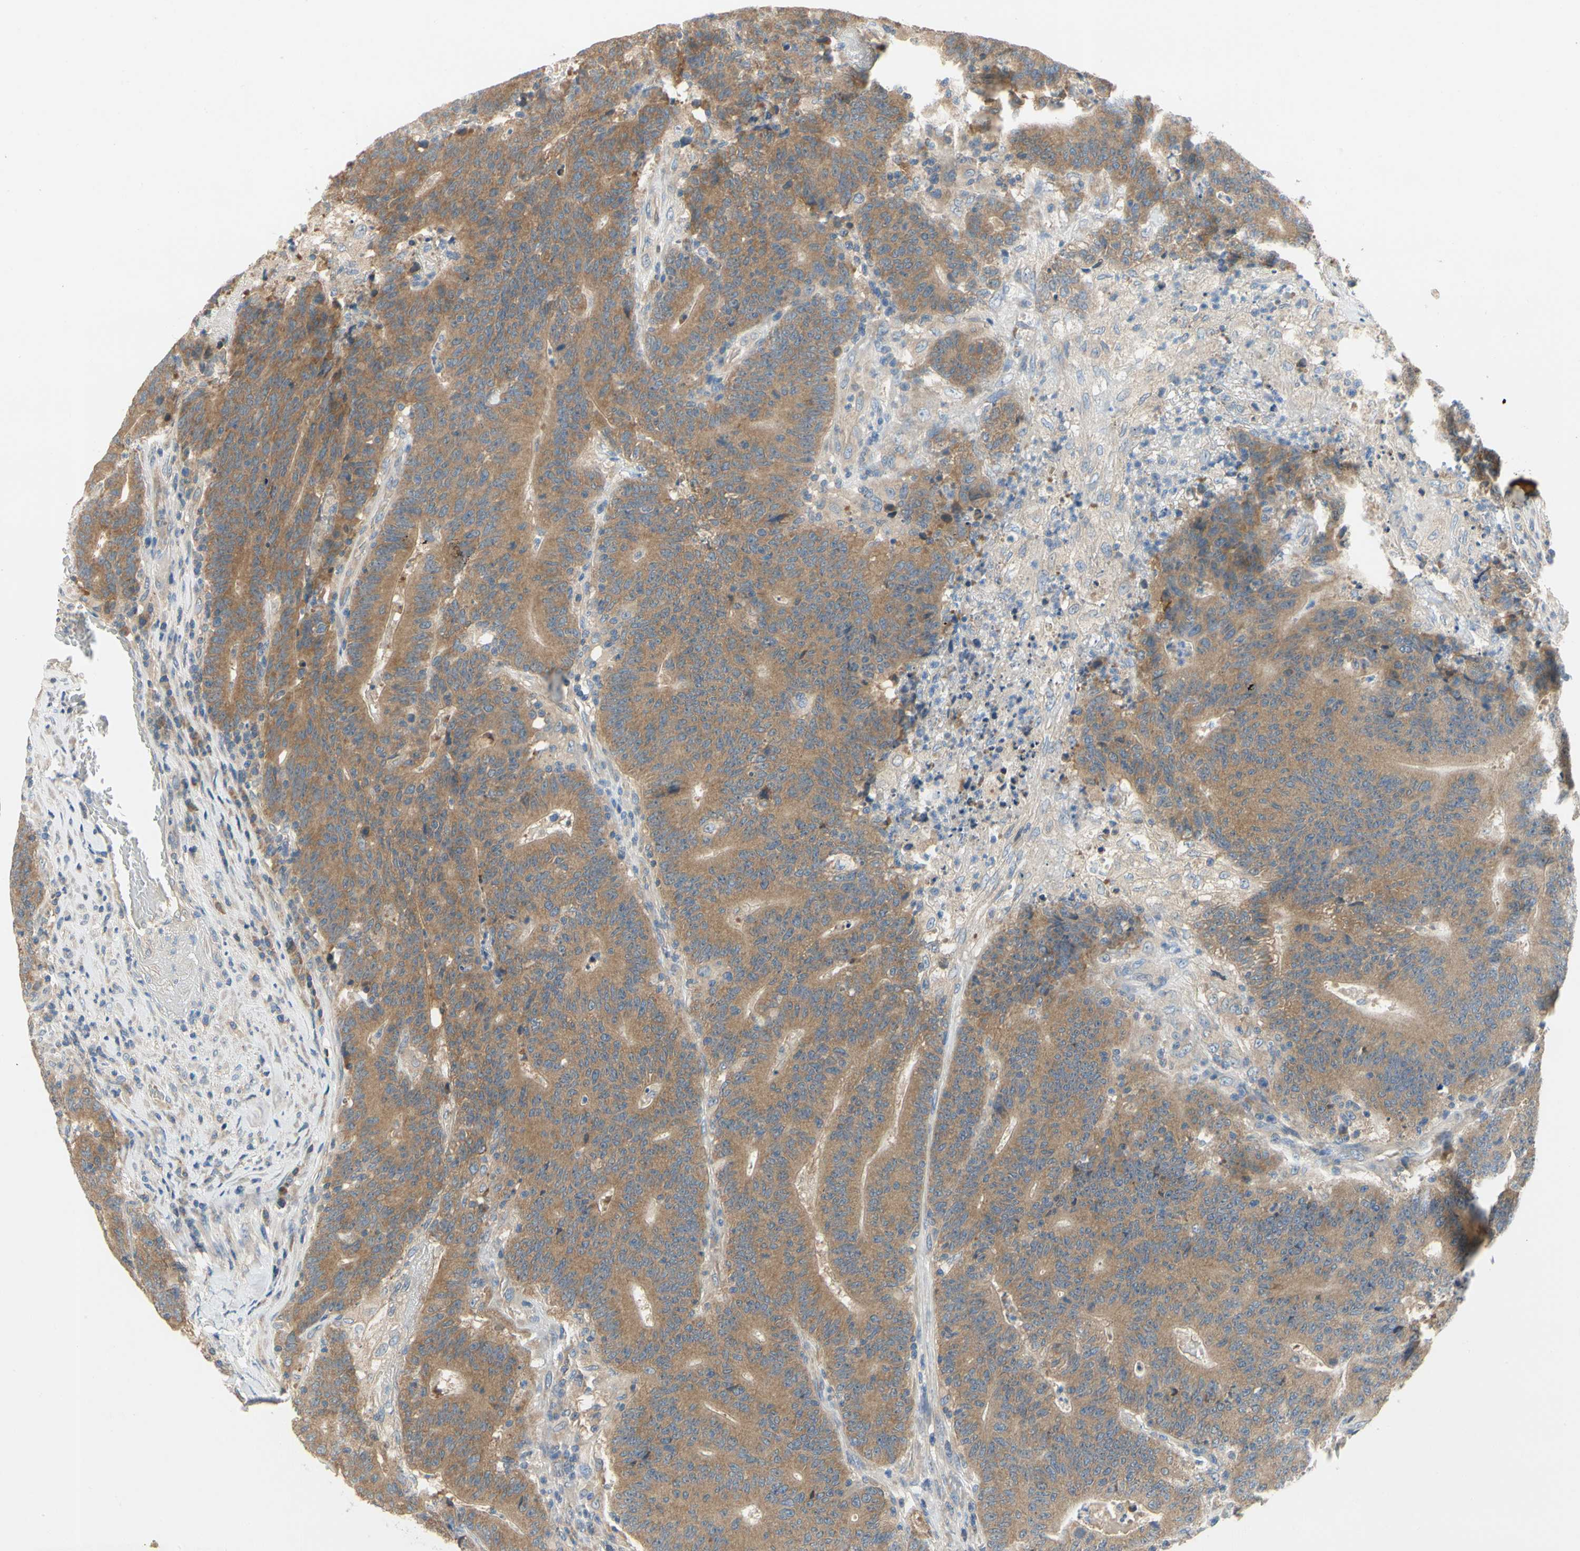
{"staining": {"intensity": "moderate", "quantity": ">75%", "location": "cytoplasmic/membranous"}, "tissue": "colorectal cancer", "cell_type": "Tumor cells", "image_type": "cancer", "snomed": [{"axis": "morphology", "description": "Normal tissue, NOS"}, {"axis": "morphology", "description": "Adenocarcinoma, NOS"}, {"axis": "topography", "description": "Colon"}], "caption": "Protein analysis of colorectal cancer tissue demonstrates moderate cytoplasmic/membranous positivity in approximately >75% of tumor cells.", "gene": "KLHDC8B", "patient": {"sex": "female", "age": 75}}